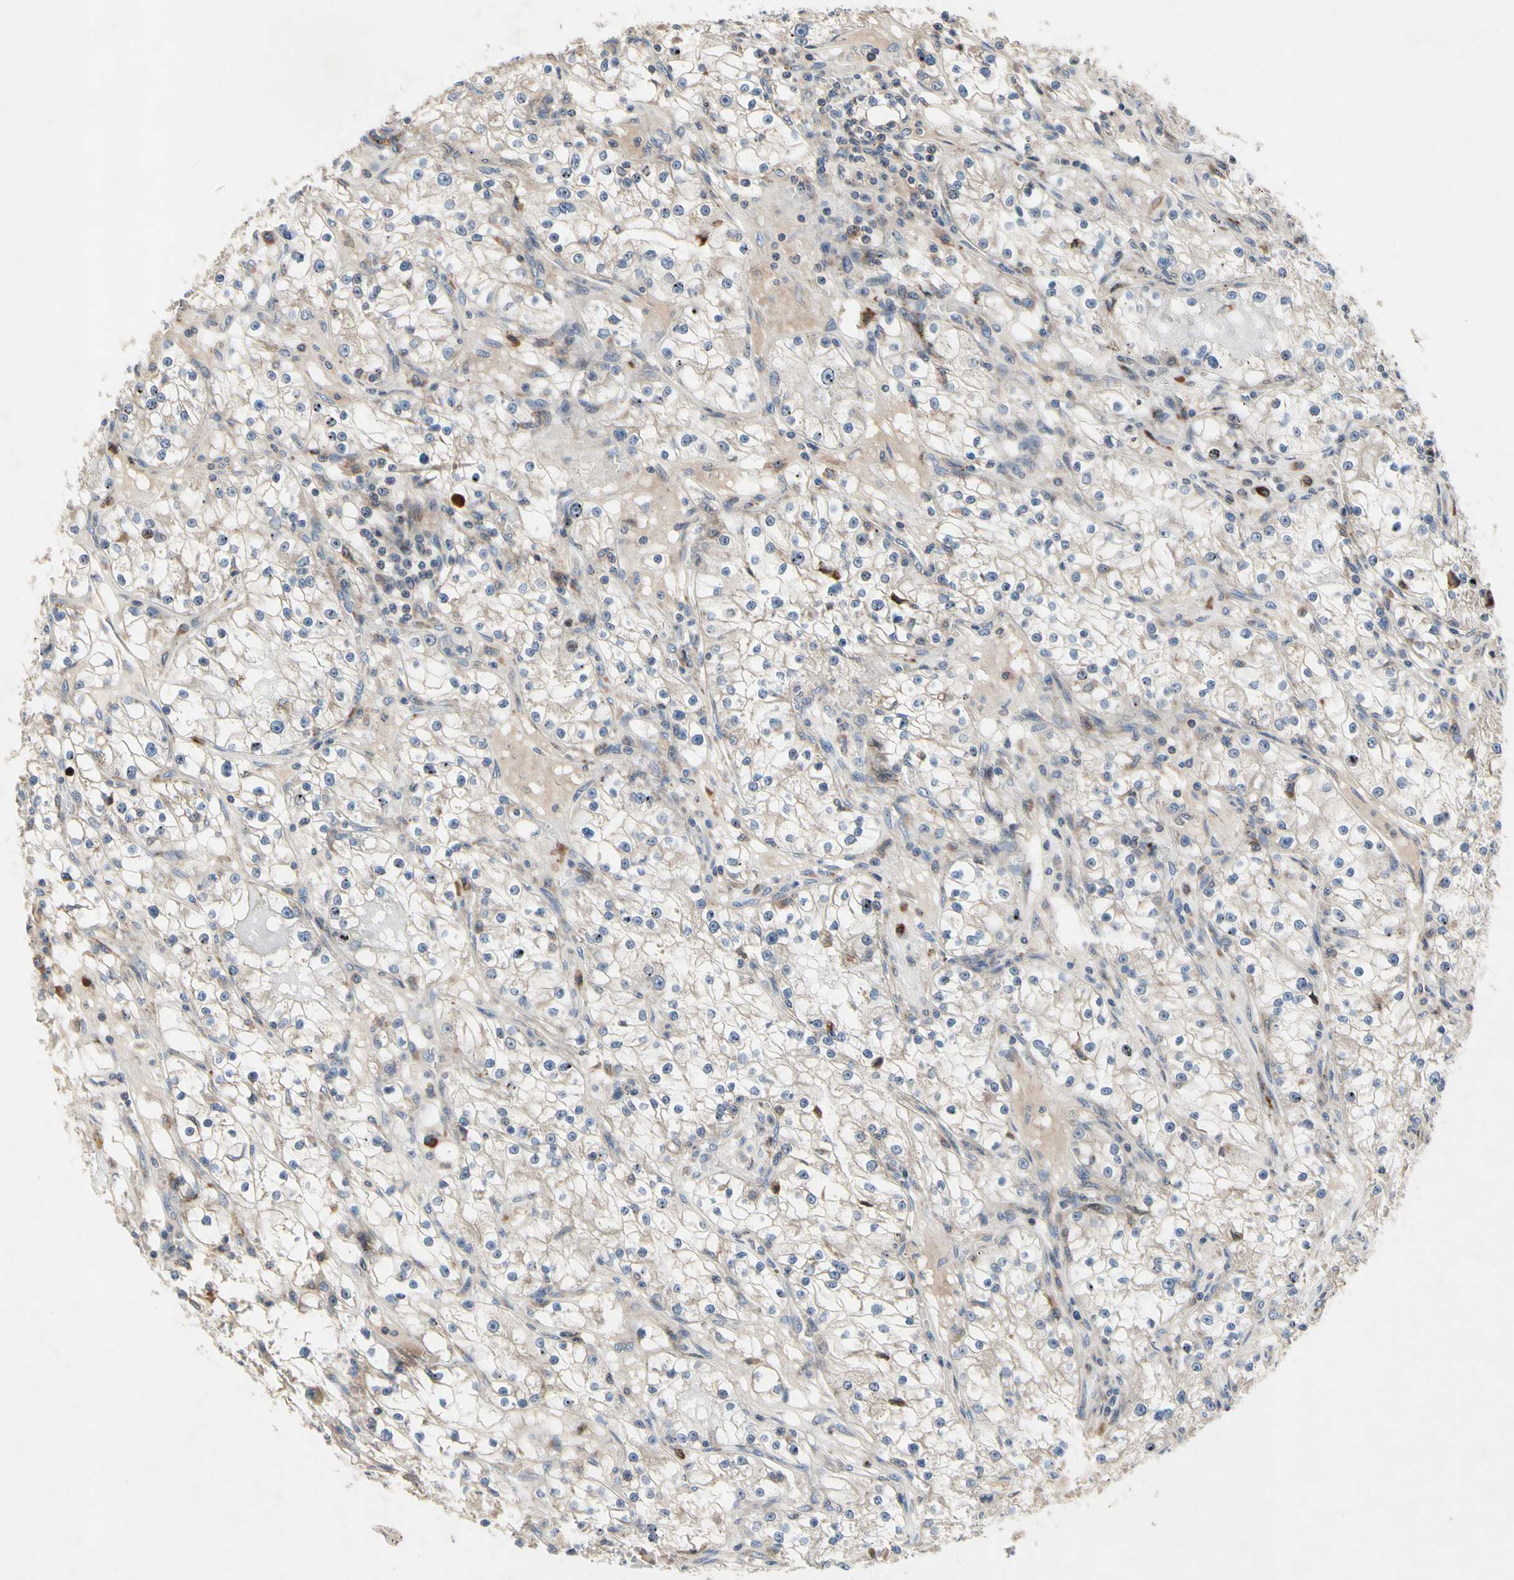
{"staining": {"intensity": "weak", "quantity": ">75%", "location": "cytoplasmic/membranous"}, "tissue": "renal cancer", "cell_type": "Tumor cells", "image_type": "cancer", "snomed": [{"axis": "morphology", "description": "Adenocarcinoma, NOS"}, {"axis": "topography", "description": "Kidney"}], "caption": "Immunohistochemistry (IHC) staining of renal adenocarcinoma, which demonstrates low levels of weak cytoplasmic/membranous positivity in about >75% of tumor cells indicating weak cytoplasmic/membranous protein staining. The staining was performed using DAB (brown) for protein detection and nuclei were counterstained in hematoxylin (blue).", "gene": "MMEL1", "patient": {"sex": "male", "age": 56}}